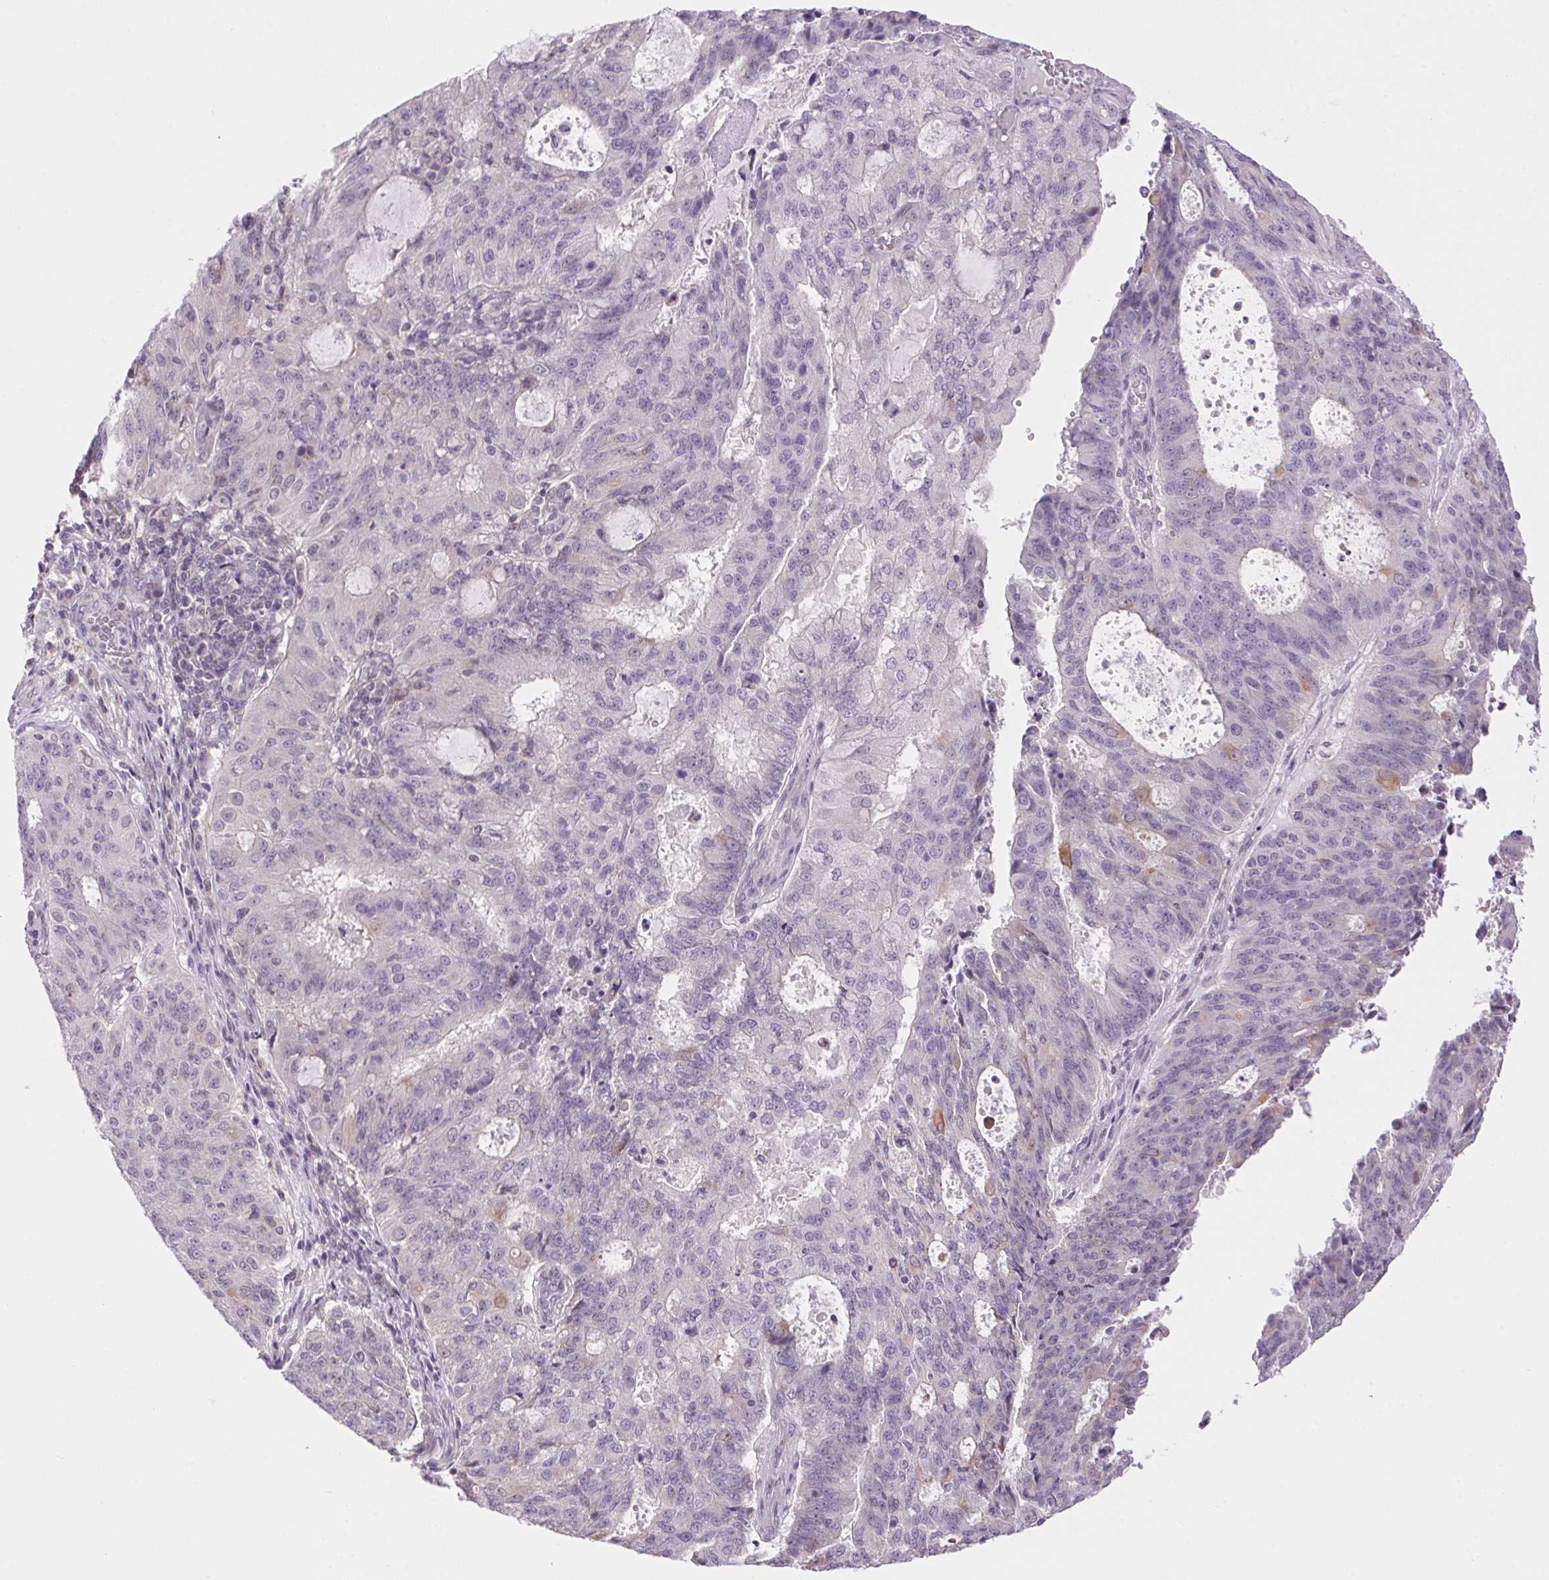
{"staining": {"intensity": "negative", "quantity": "none", "location": "none"}, "tissue": "endometrial cancer", "cell_type": "Tumor cells", "image_type": "cancer", "snomed": [{"axis": "morphology", "description": "Adenocarcinoma, NOS"}, {"axis": "topography", "description": "Endometrium"}], "caption": "Micrograph shows no significant protein expression in tumor cells of endometrial adenocarcinoma. (DAB immunohistochemistry (IHC) visualized using brightfield microscopy, high magnification).", "gene": "SMIM13", "patient": {"sex": "female", "age": 82}}